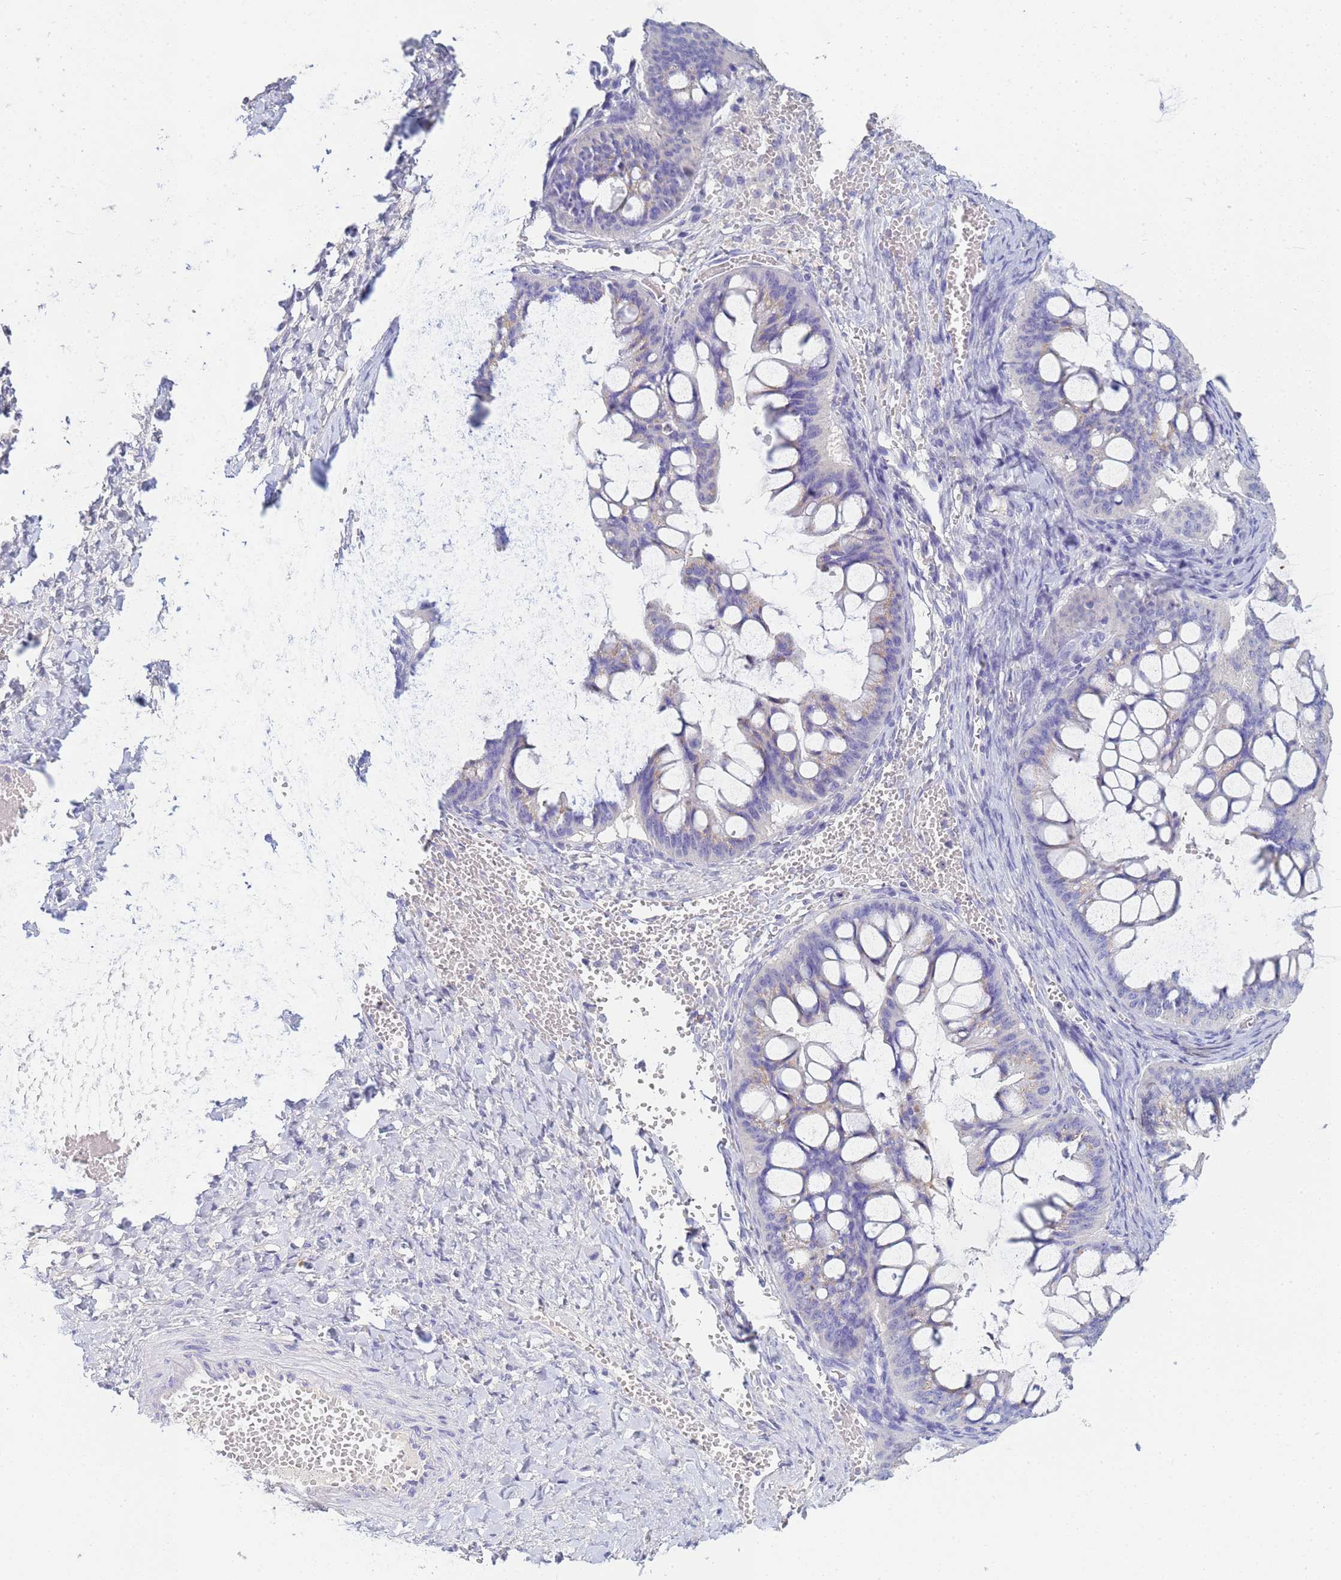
{"staining": {"intensity": "moderate", "quantity": "<25%", "location": "cytoplasmic/membranous"}, "tissue": "ovarian cancer", "cell_type": "Tumor cells", "image_type": "cancer", "snomed": [{"axis": "morphology", "description": "Cystadenocarcinoma, mucinous, NOS"}, {"axis": "topography", "description": "Ovary"}], "caption": "Immunohistochemical staining of ovarian mucinous cystadenocarcinoma displays moderate cytoplasmic/membranous protein expression in about <25% of tumor cells.", "gene": "B3GNT8", "patient": {"sex": "female", "age": 73}}